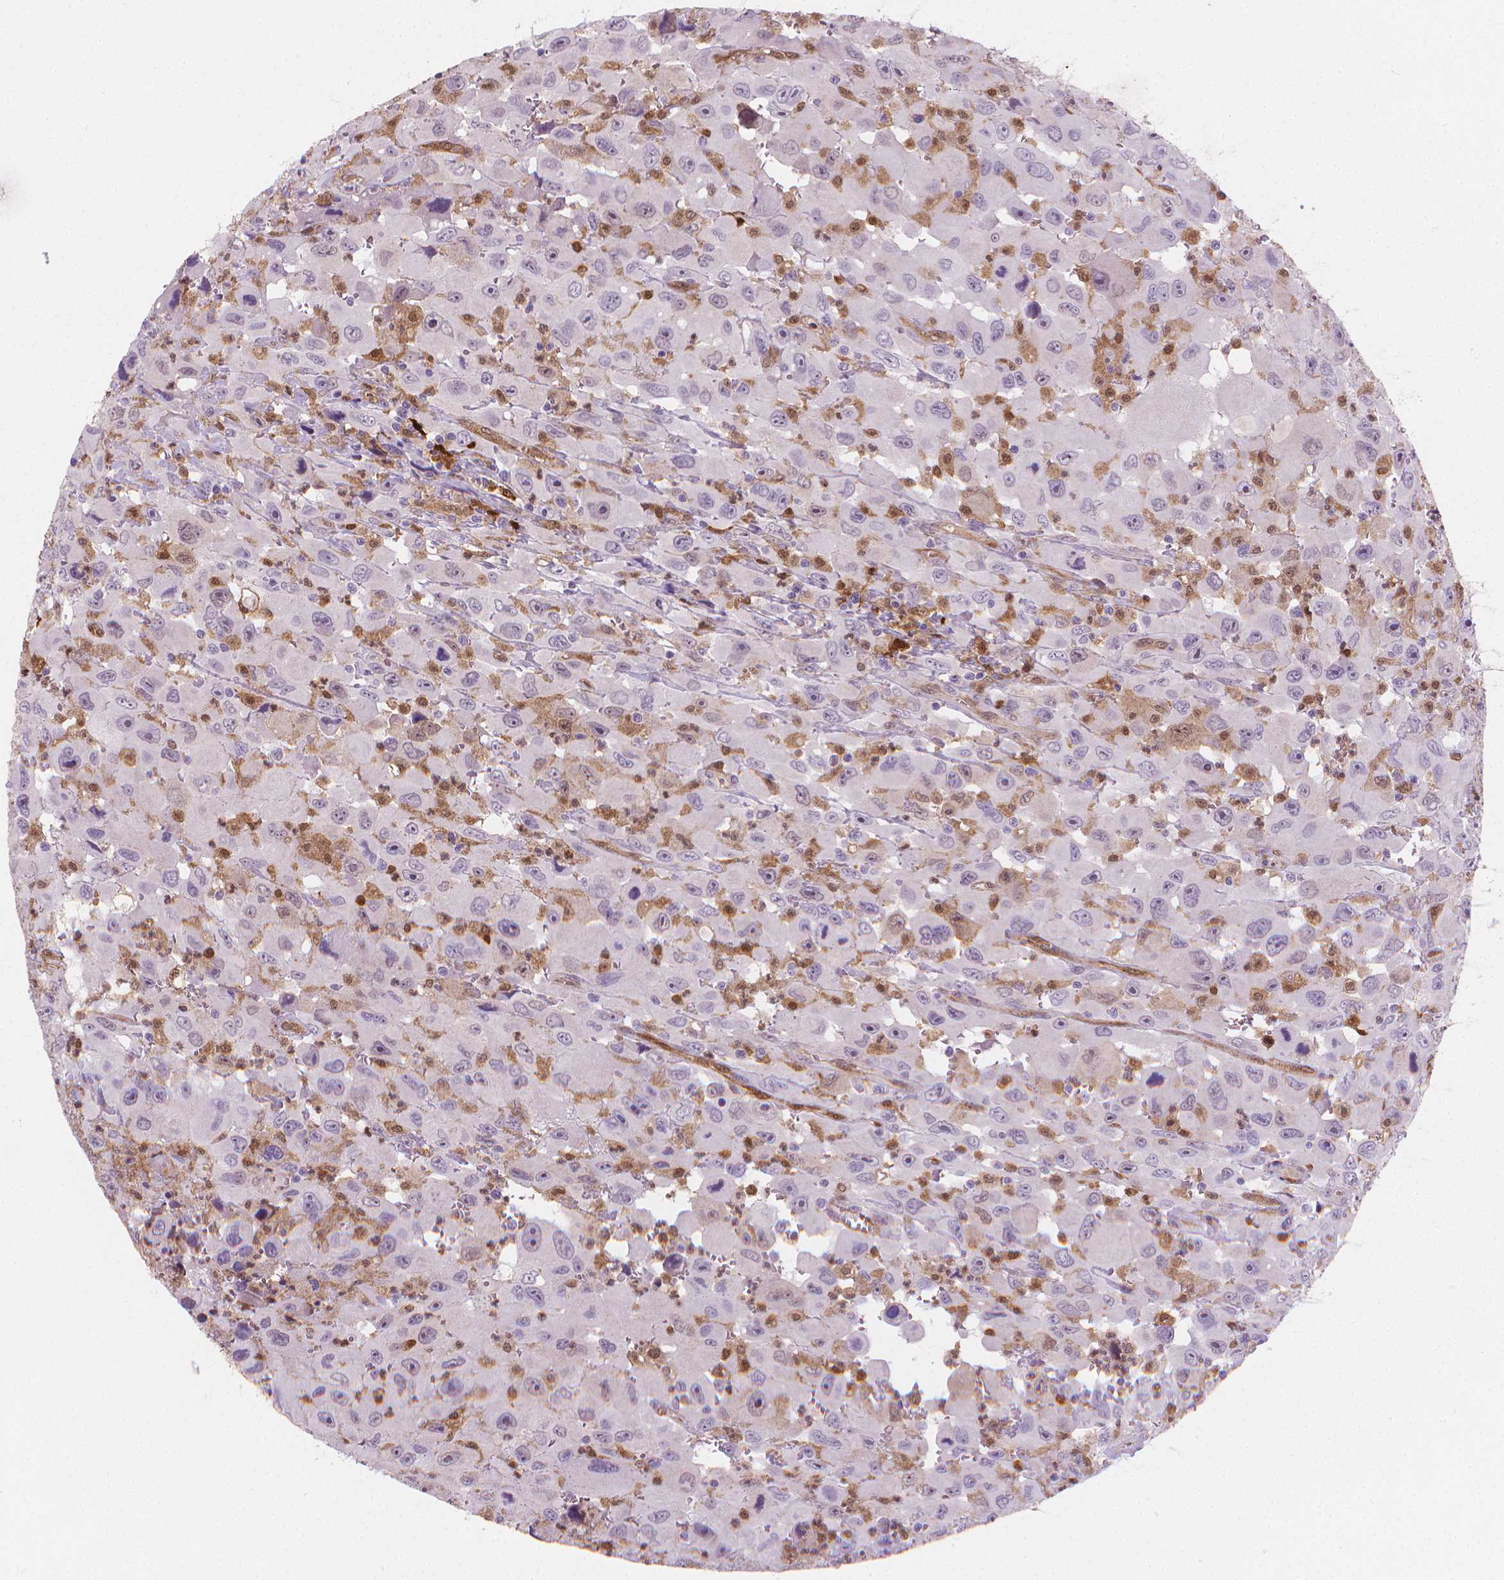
{"staining": {"intensity": "negative", "quantity": "none", "location": "none"}, "tissue": "head and neck cancer", "cell_type": "Tumor cells", "image_type": "cancer", "snomed": [{"axis": "morphology", "description": "Squamous cell carcinoma, NOS"}, {"axis": "morphology", "description": "Squamous cell carcinoma, metastatic, NOS"}, {"axis": "topography", "description": "Oral tissue"}, {"axis": "topography", "description": "Head-Neck"}], "caption": "High power microscopy photomicrograph of an immunohistochemistry (IHC) histopathology image of head and neck cancer (metastatic squamous cell carcinoma), revealing no significant staining in tumor cells. (DAB (3,3'-diaminobenzidine) immunohistochemistry (IHC), high magnification).", "gene": "TNFAIP2", "patient": {"sex": "female", "age": 85}}